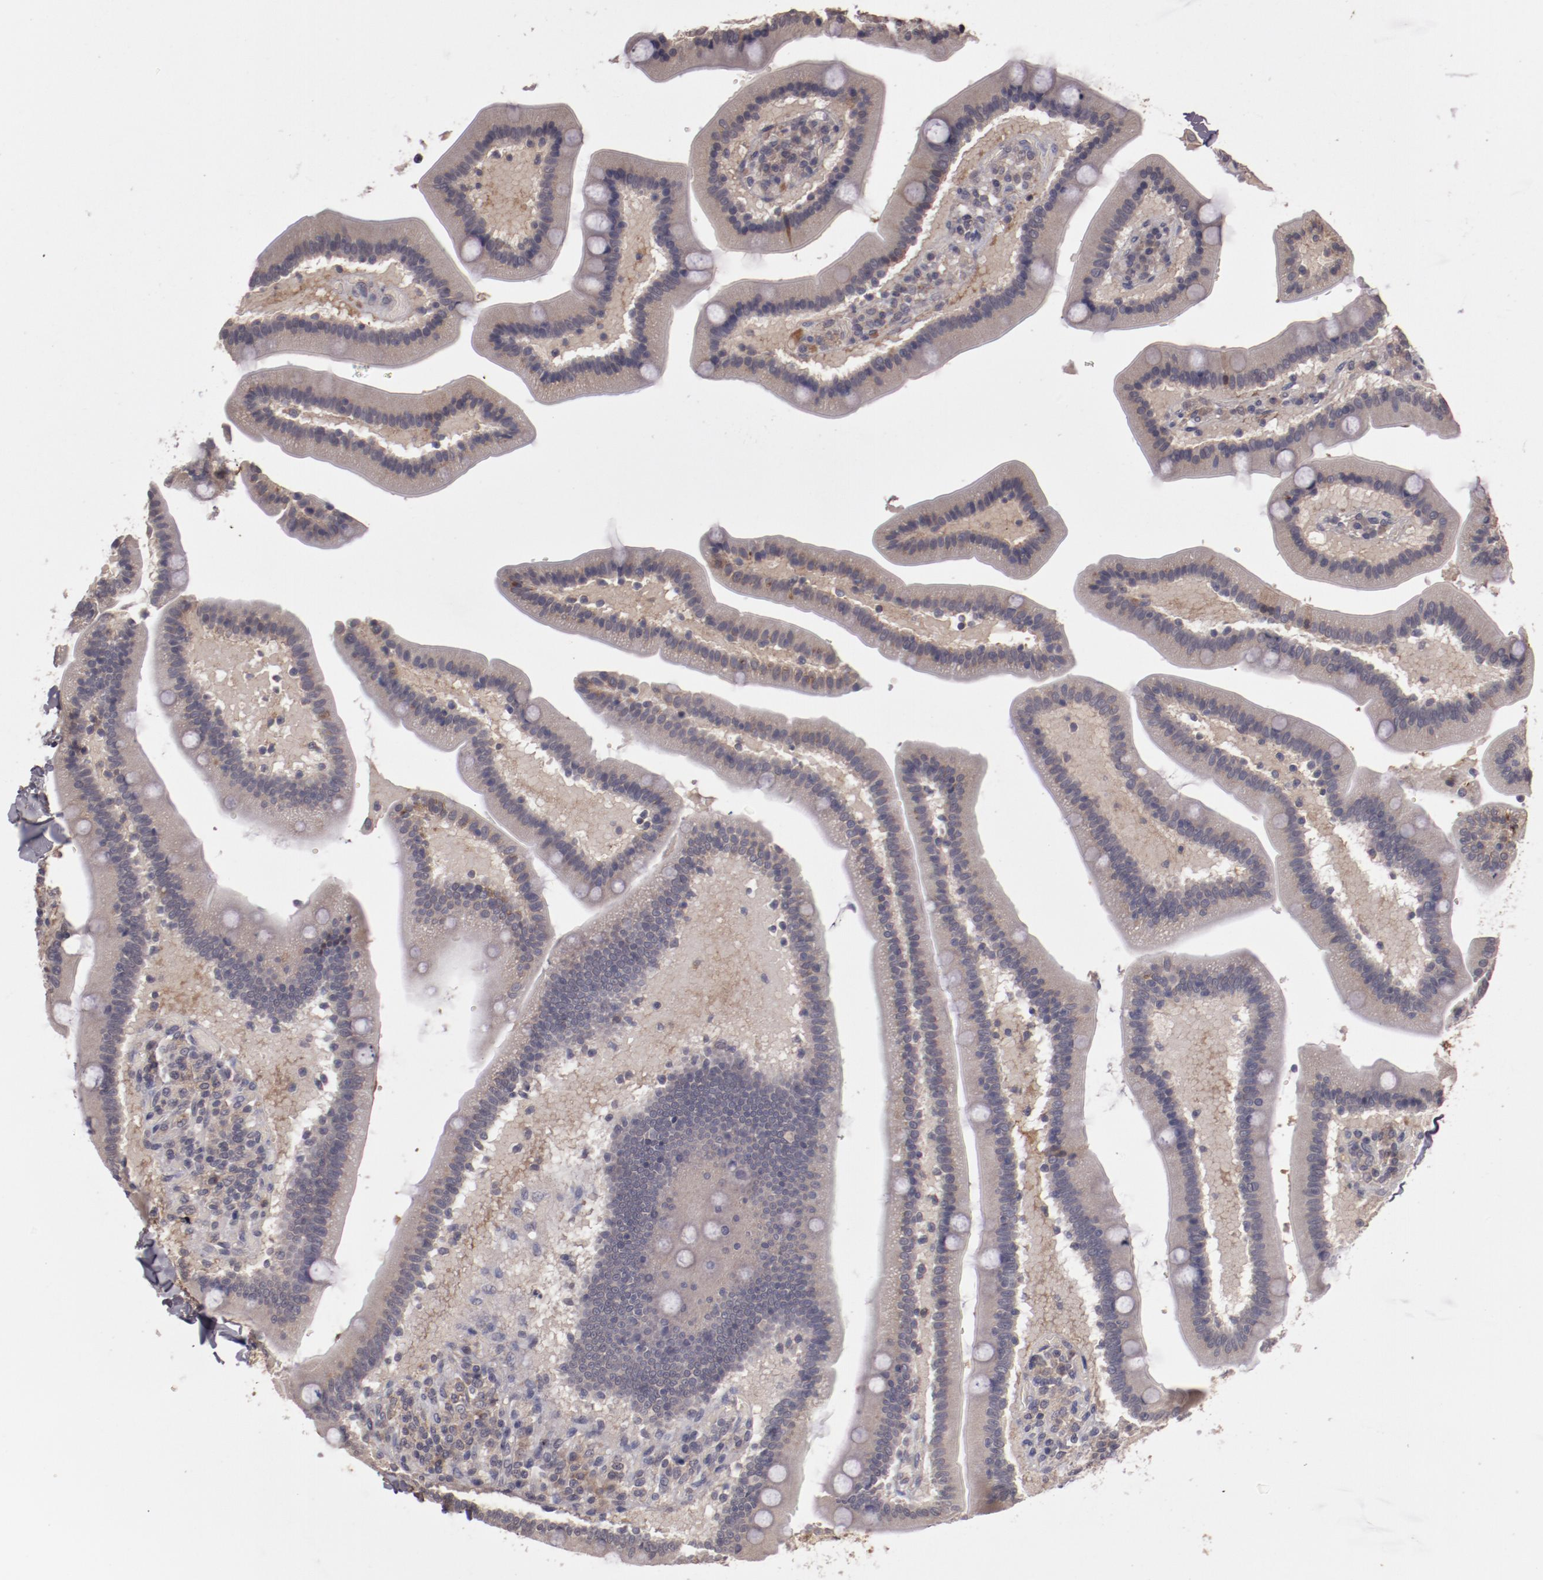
{"staining": {"intensity": "weak", "quantity": ">75%", "location": "cytoplasmic/membranous"}, "tissue": "duodenum", "cell_type": "Glandular cells", "image_type": "normal", "snomed": [{"axis": "morphology", "description": "Normal tissue, NOS"}, {"axis": "topography", "description": "Duodenum"}], "caption": "Weak cytoplasmic/membranous protein positivity is appreciated in about >75% of glandular cells in duodenum. The staining was performed using DAB to visualize the protein expression in brown, while the nuclei were stained in blue with hematoxylin (Magnification: 20x).", "gene": "CP", "patient": {"sex": "male", "age": 66}}